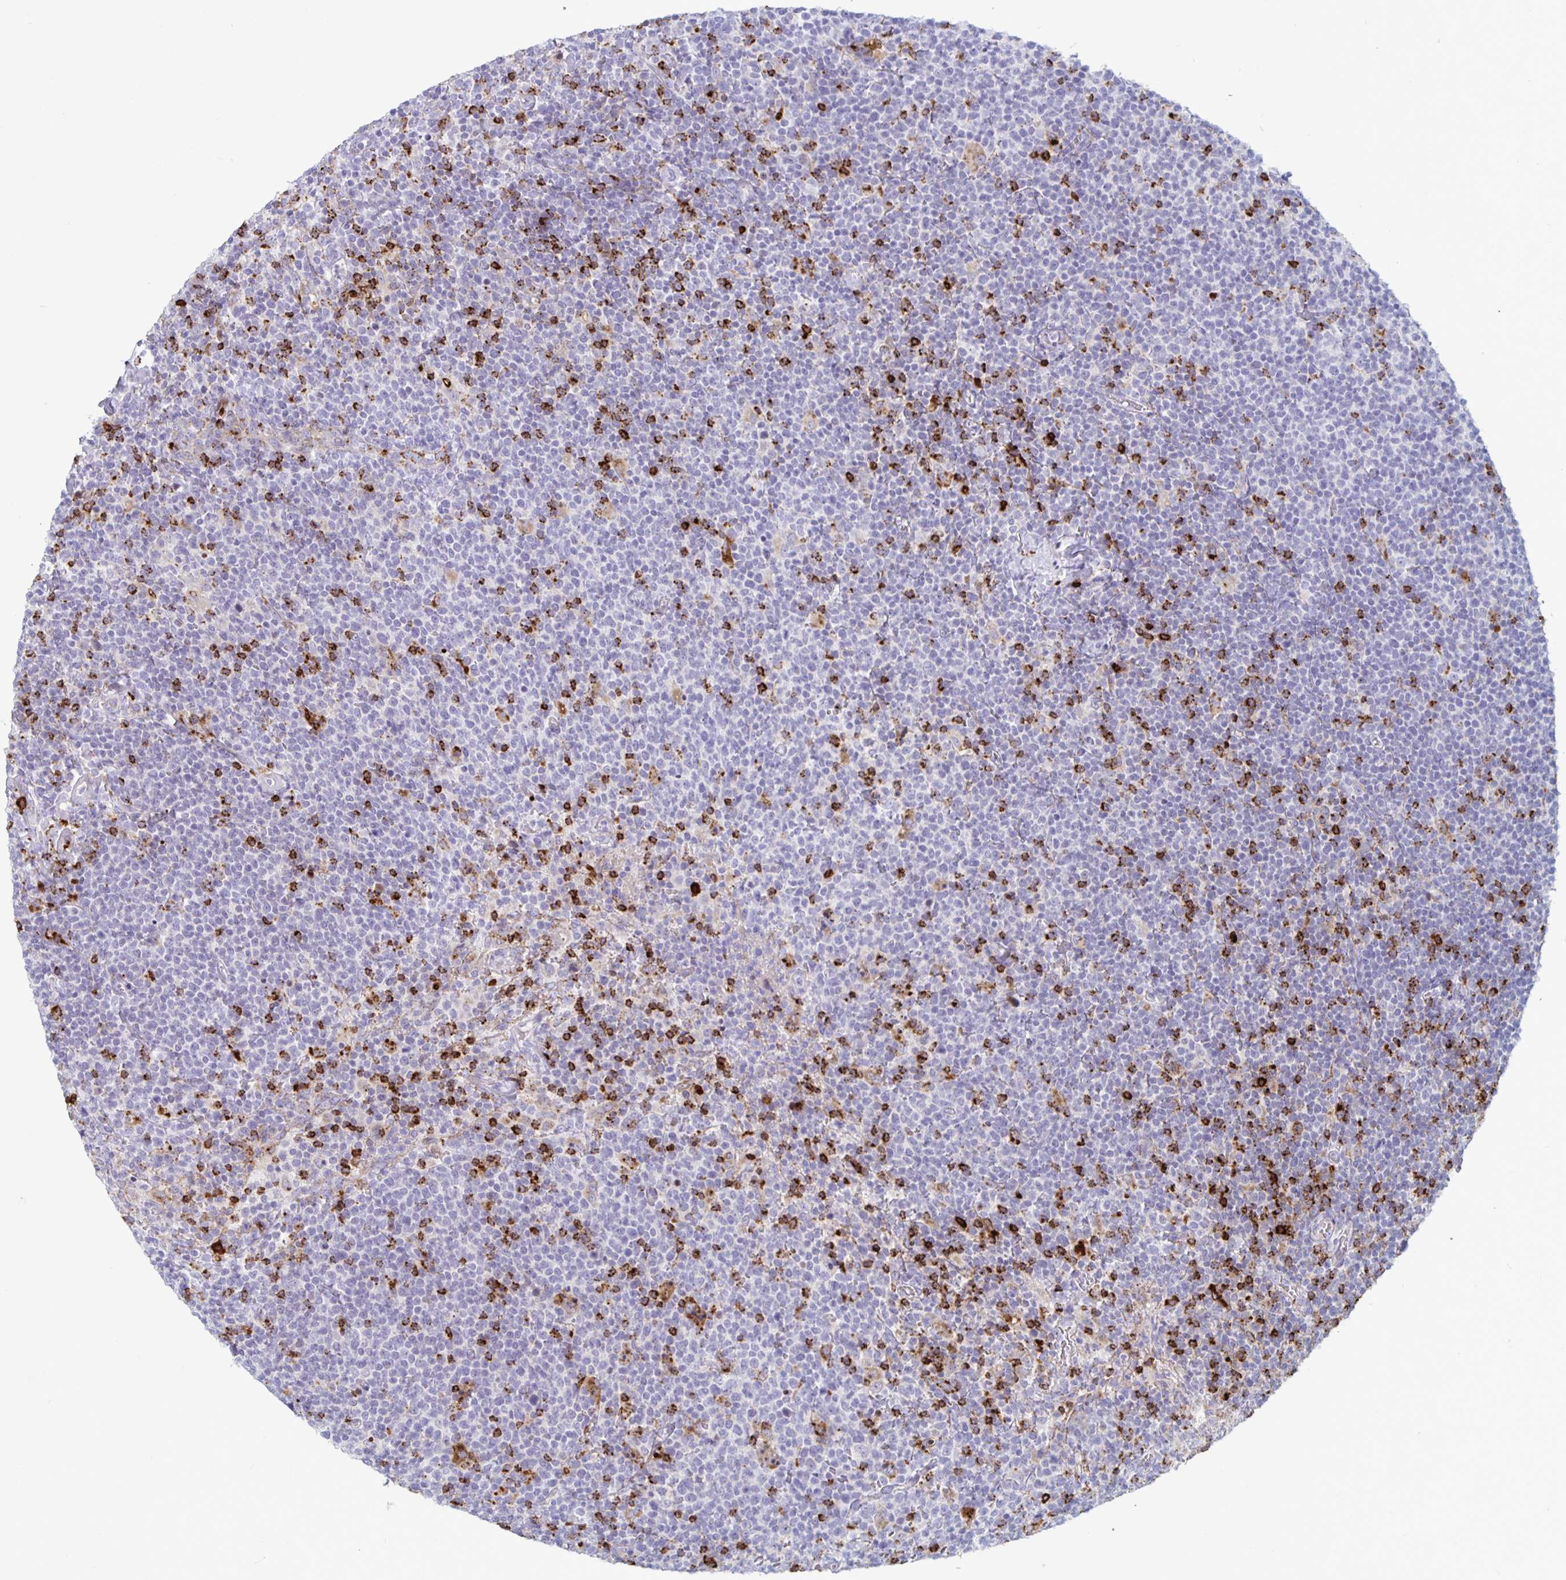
{"staining": {"intensity": "negative", "quantity": "none", "location": "none"}, "tissue": "lymphoma", "cell_type": "Tumor cells", "image_type": "cancer", "snomed": [{"axis": "morphology", "description": "Malignant lymphoma, non-Hodgkin's type, High grade"}, {"axis": "topography", "description": "Lymph node"}], "caption": "There is no significant positivity in tumor cells of high-grade malignant lymphoma, non-Hodgkin's type.", "gene": "GZMK", "patient": {"sex": "male", "age": 61}}